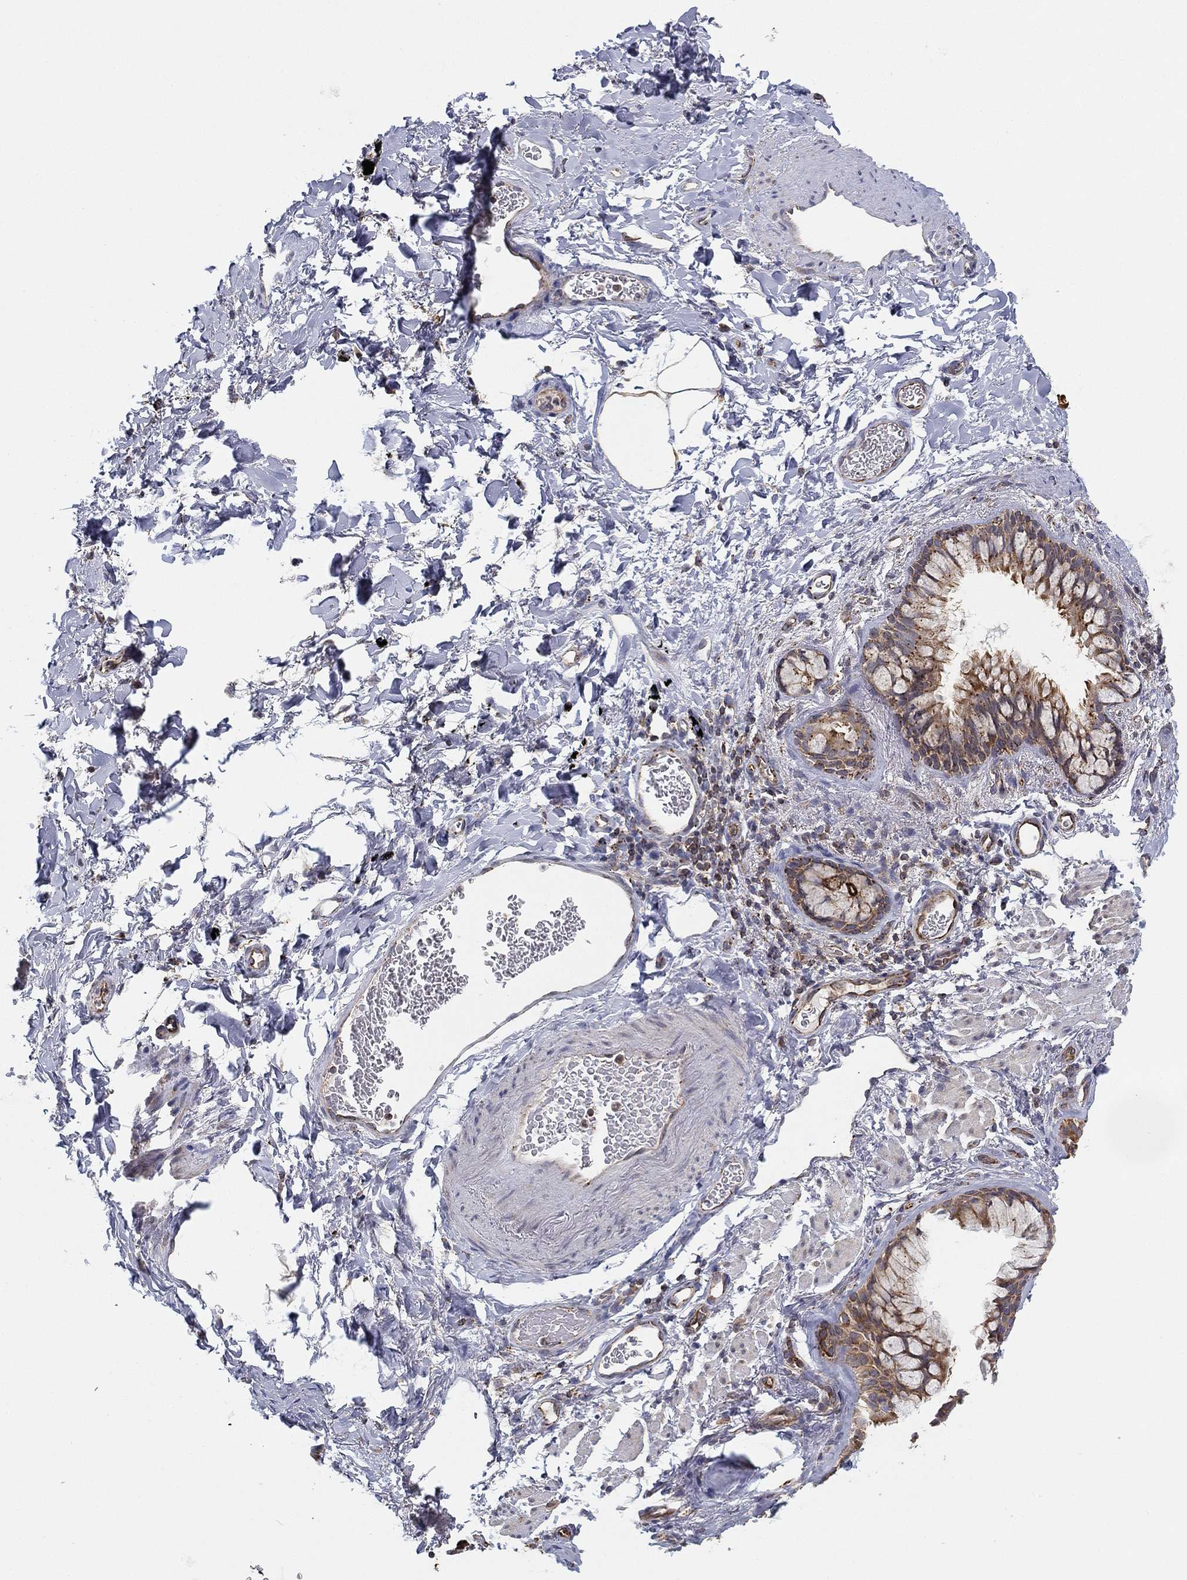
{"staining": {"intensity": "weak", "quantity": "25%-75%", "location": "cytoplasmic/membranous"}, "tissue": "adipose tissue", "cell_type": "Adipocytes", "image_type": "normal", "snomed": [{"axis": "morphology", "description": "Normal tissue, NOS"}, {"axis": "morphology", "description": "Adenocarcinoma, NOS"}, {"axis": "topography", "description": "Cartilage tissue"}, {"axis": "topography", "description": "Lung"}], "caption": "IHC of unremarkable adipose tissue demonstrates low levels of weak cytoplasmic/membranous staining in approximately 25%-75% of adipocytes. The protein of interest is stained brown, and the nuclei are stained in blue (DAB IHC with brightfield microscopy, high magnification).", "gene": "CYB5B", "patient": {"sex": "male", "age": 59}}